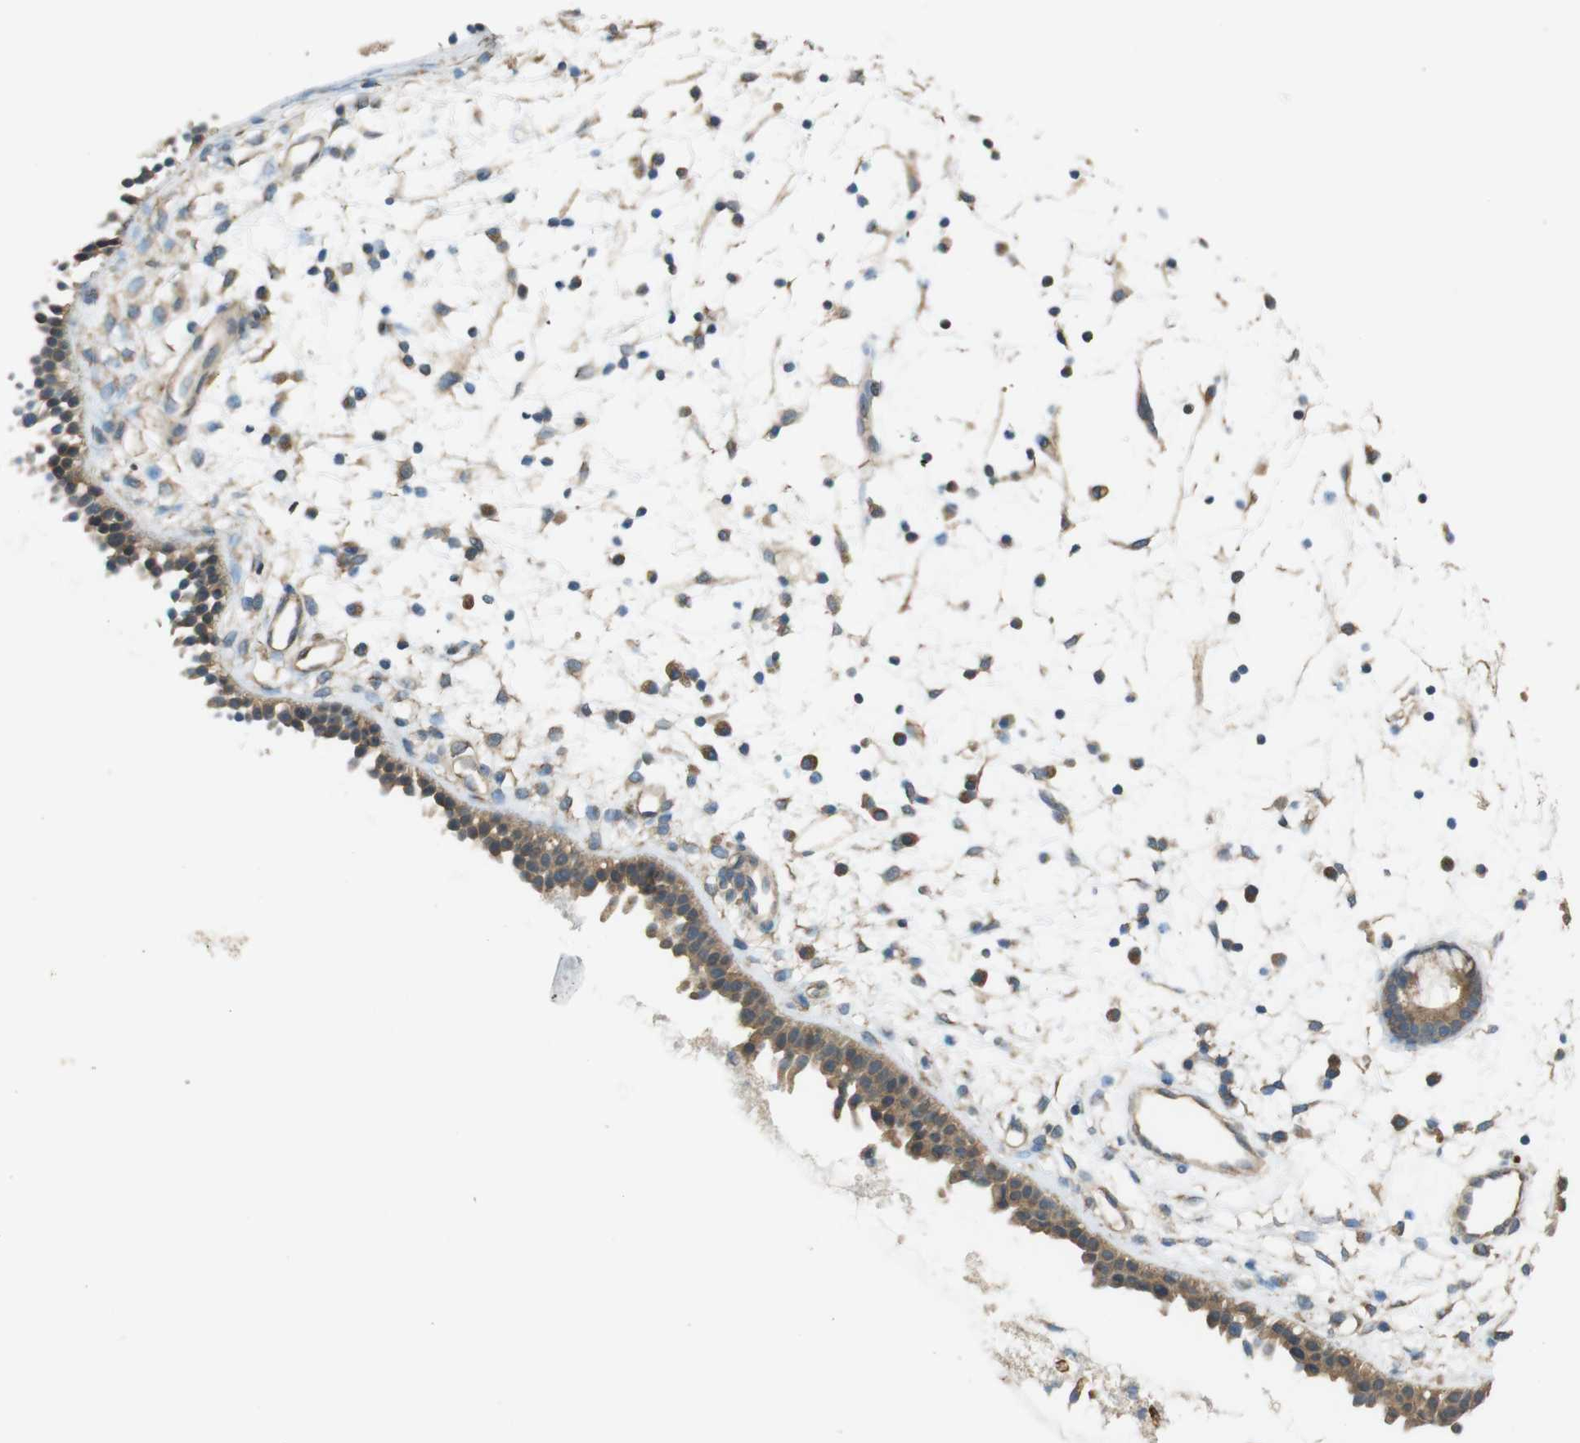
{"staining": {"intensity": "moderate", "quantity": ">75%", "location": "cytoplasmic/membranous"}, "tissue": "nasopharynx", "cell_type": "Respiratory epithelial cells", "image_type": "normal", "snomed": [{"axis": "morphology", "description": "Normal tissue, NOS"}, {"axis": "topography", "description": "Nasopharynx"}], "caption": "Immunohistochemical staining of unremarkable nasopharynx exhibits moderate cytoplasmic/membranous protein expression in about >75% of respiratory epithelial cells. (DAB (3,3'-diaminobenzidine) IHC with brightfield microscopy, high magnification).", "gene": "ZDHHC20", "patient": {"sex": "male", "age": 21}}